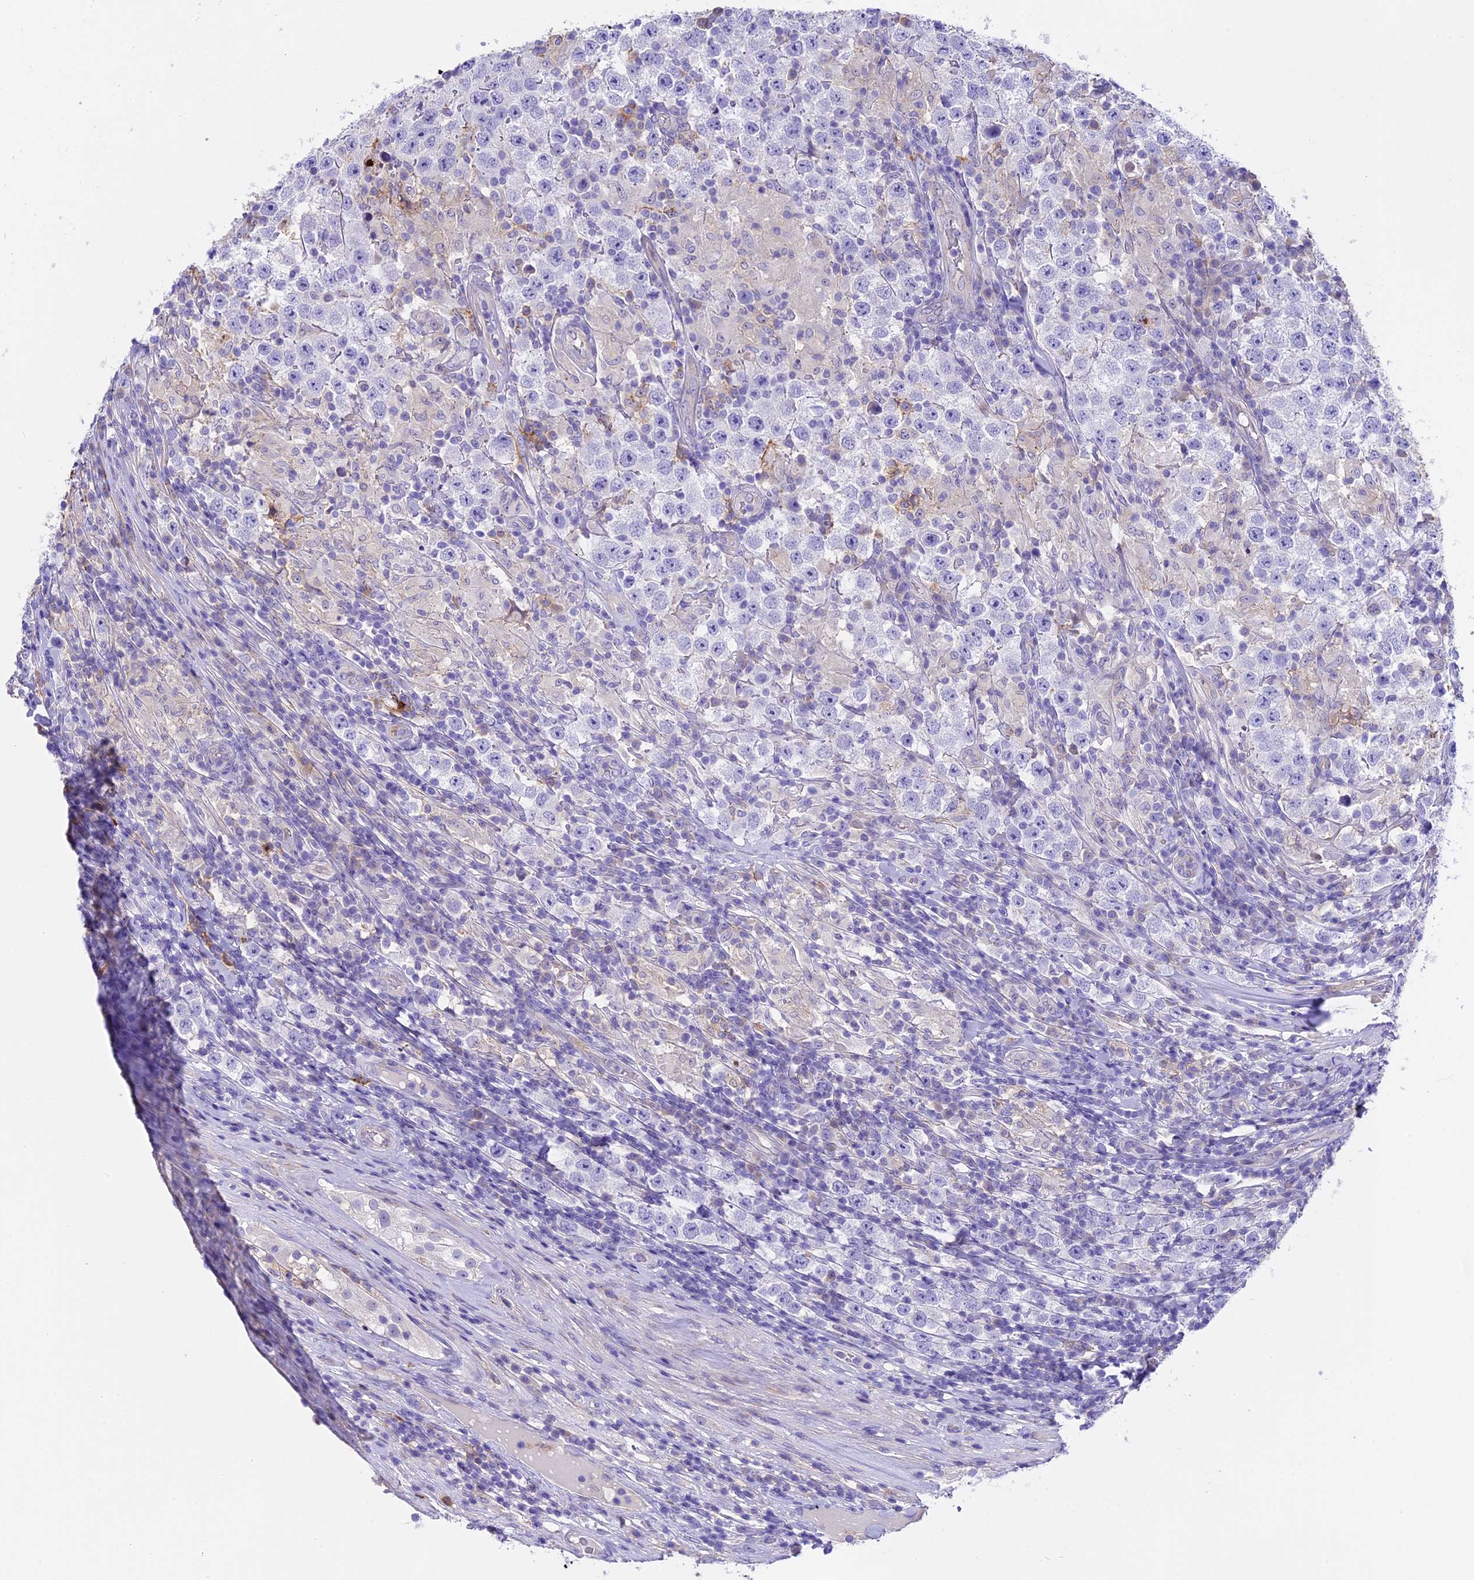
{"staining": {"intensity": "negative", "quantity": "none", "location": "none"}, "tissue": "testis cancer", "cell_type": "Tumor cells", "image_type": "cancer", "snomed": [{"axis": "morphology", "description": "Normal tissue, NOS"}, {"axis": "morphology", "description": "Urothelial carcinoma, High grade"}, {"axis": "morphology", "description": "Seminoma, NOS"}, {"axis": "morphology", "description": "Carcinoma, Embryonal, NOS"}, {"axis": "topography", "description": "Urinary bladder"}, {"axis": "topography", "description": "Testis"}], "caption": "High magnification brightfield microscopy of testis cancer (seminoma) stained with DAB (3,3'-diaminobenzidine) (brown) and counterstained with hematoxylin (blue): tumor cells show no significant staining.", "gene": "NOD2", "patient": {"sex": "male", "age": 41}}